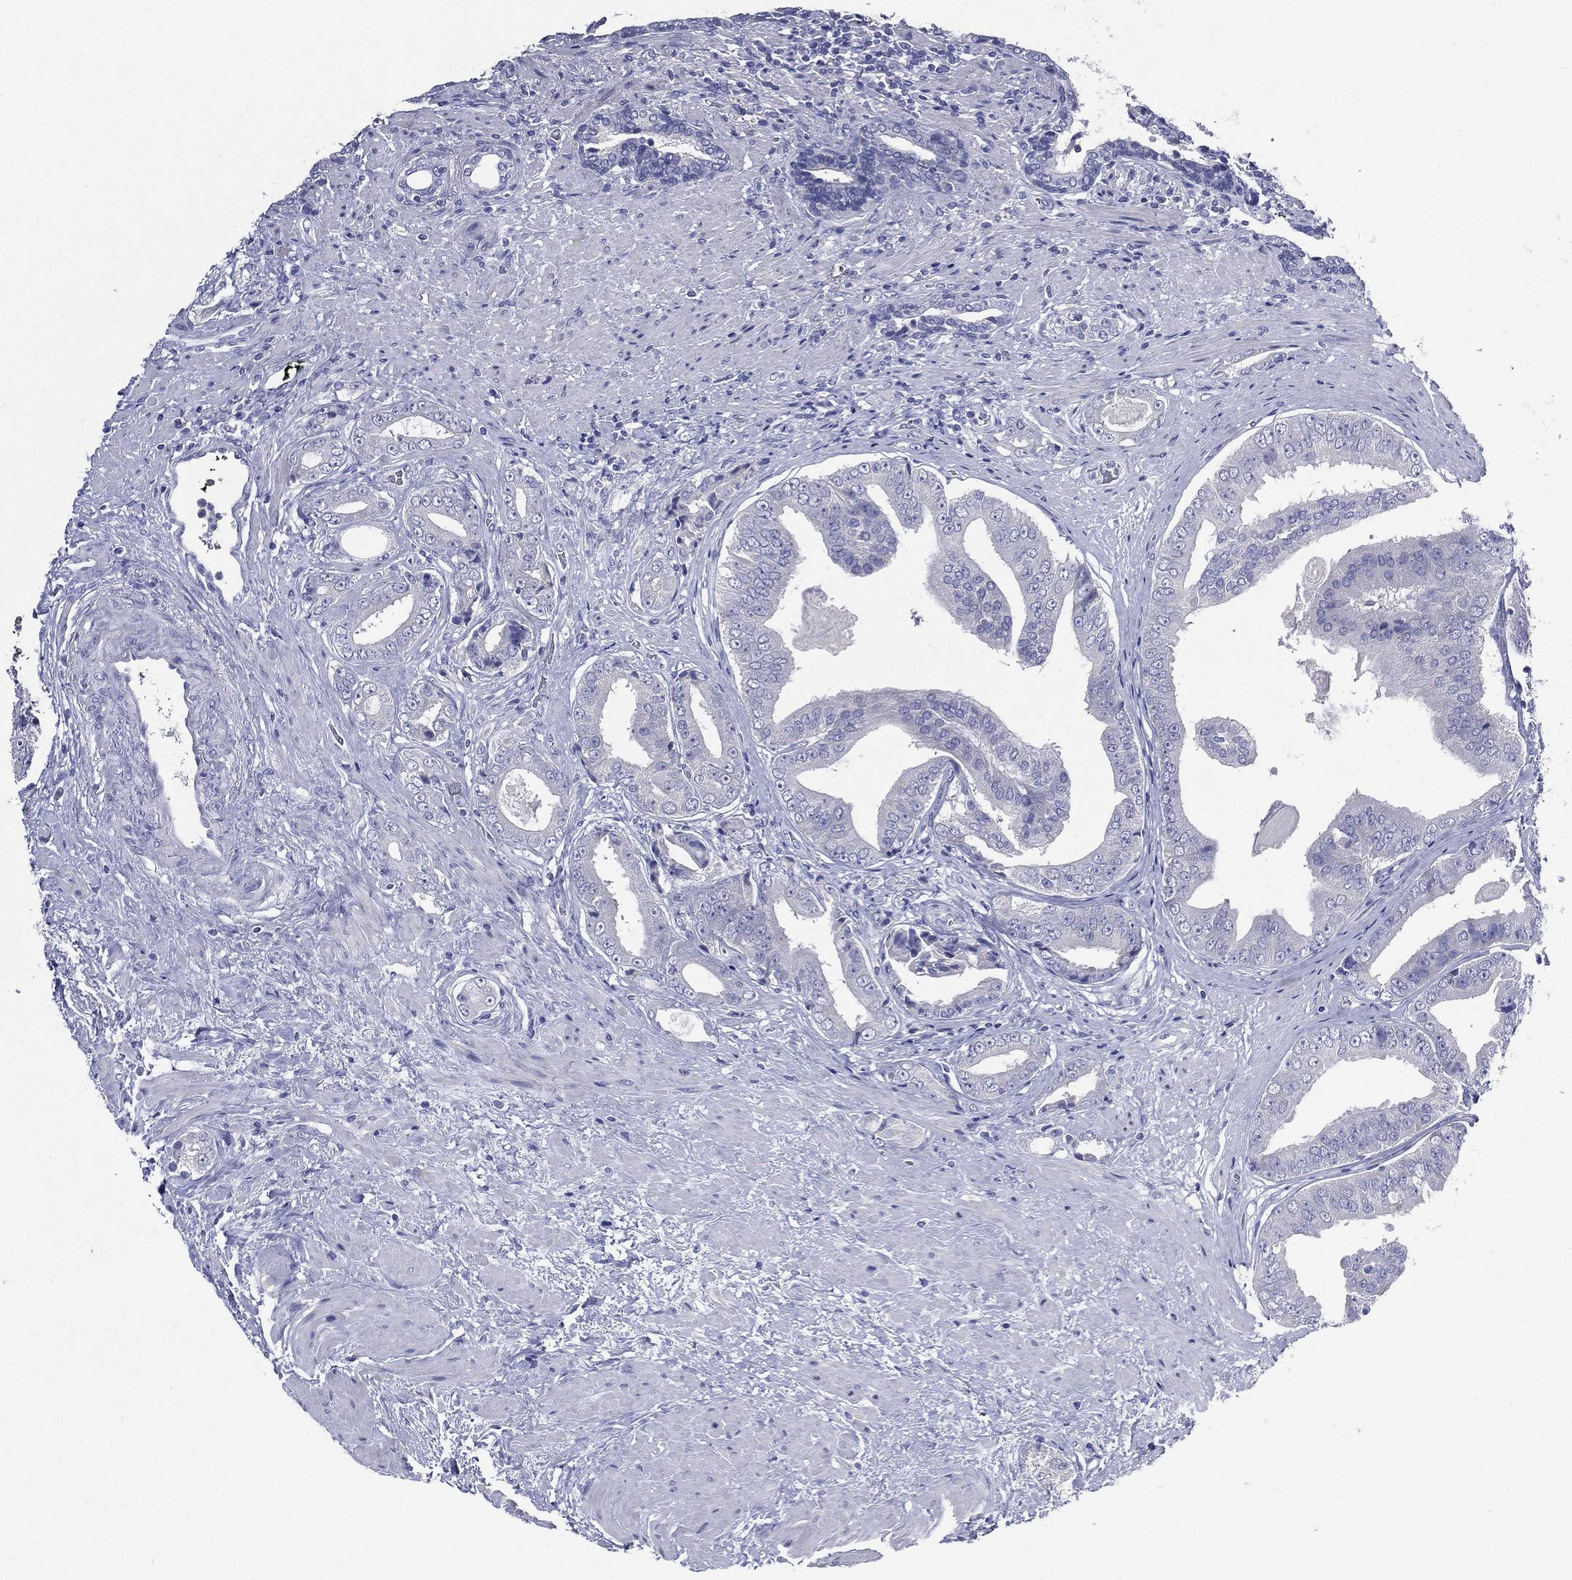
{"staining": {"intensity": "negative", "quantity": "none", "location": "none"}, "tissue": "prostate cancer", "cell_type": "Tumor cells", "image_type": "cancer", "snomed": [{"axis": "morphology", "description": "Adenocarcinoma, Low grade"}, {"axis": "topography", "description": "Prostate and seminal vesicle, NOS"}], "caption": "The histopathology image demonstrates no significant staining in tumor cells of prostate cancer.", "gene": "TGM1", "patient": {"sex": "male", "age": 61}}